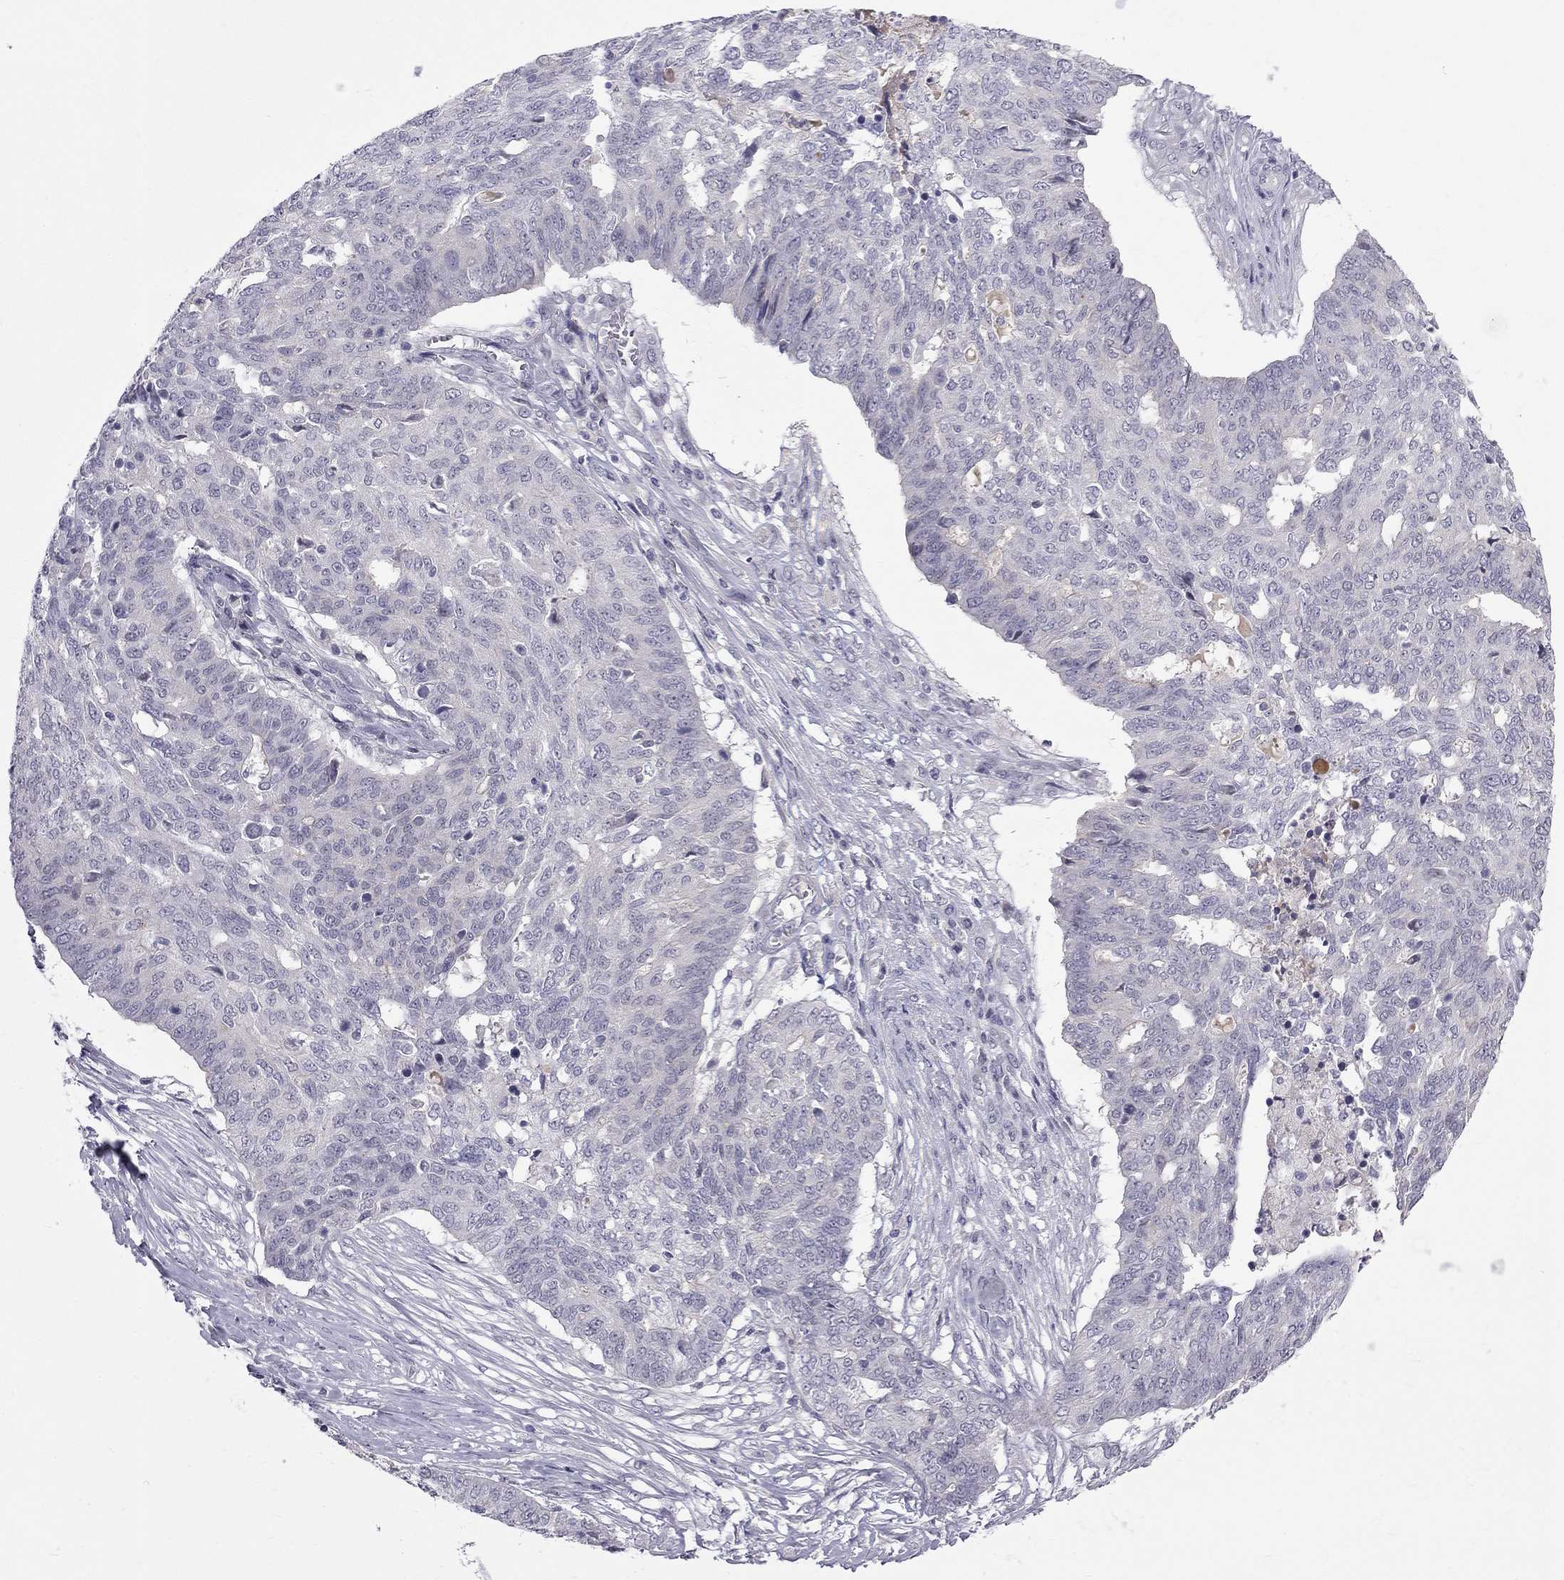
{"staining": {"intensity": "negative", "quantity": "none", "location": "none"}, "tissue": "ovarian cancer", "cell_type": "Tumor cells", "image_type": "cancer", "snomed": [{"axis": "morphology", "description": "Cystadenocarcinoma, serous, NOS"}, {"axis": "topography", "description": "Ovary"}], "caption": "This is an IHC image of human ovarian cancer (serous cystadenocarcinoma). There is no expression in tumor cells.", "gene": "RTL9", "patient": {"sex": "female", "age": 67}}